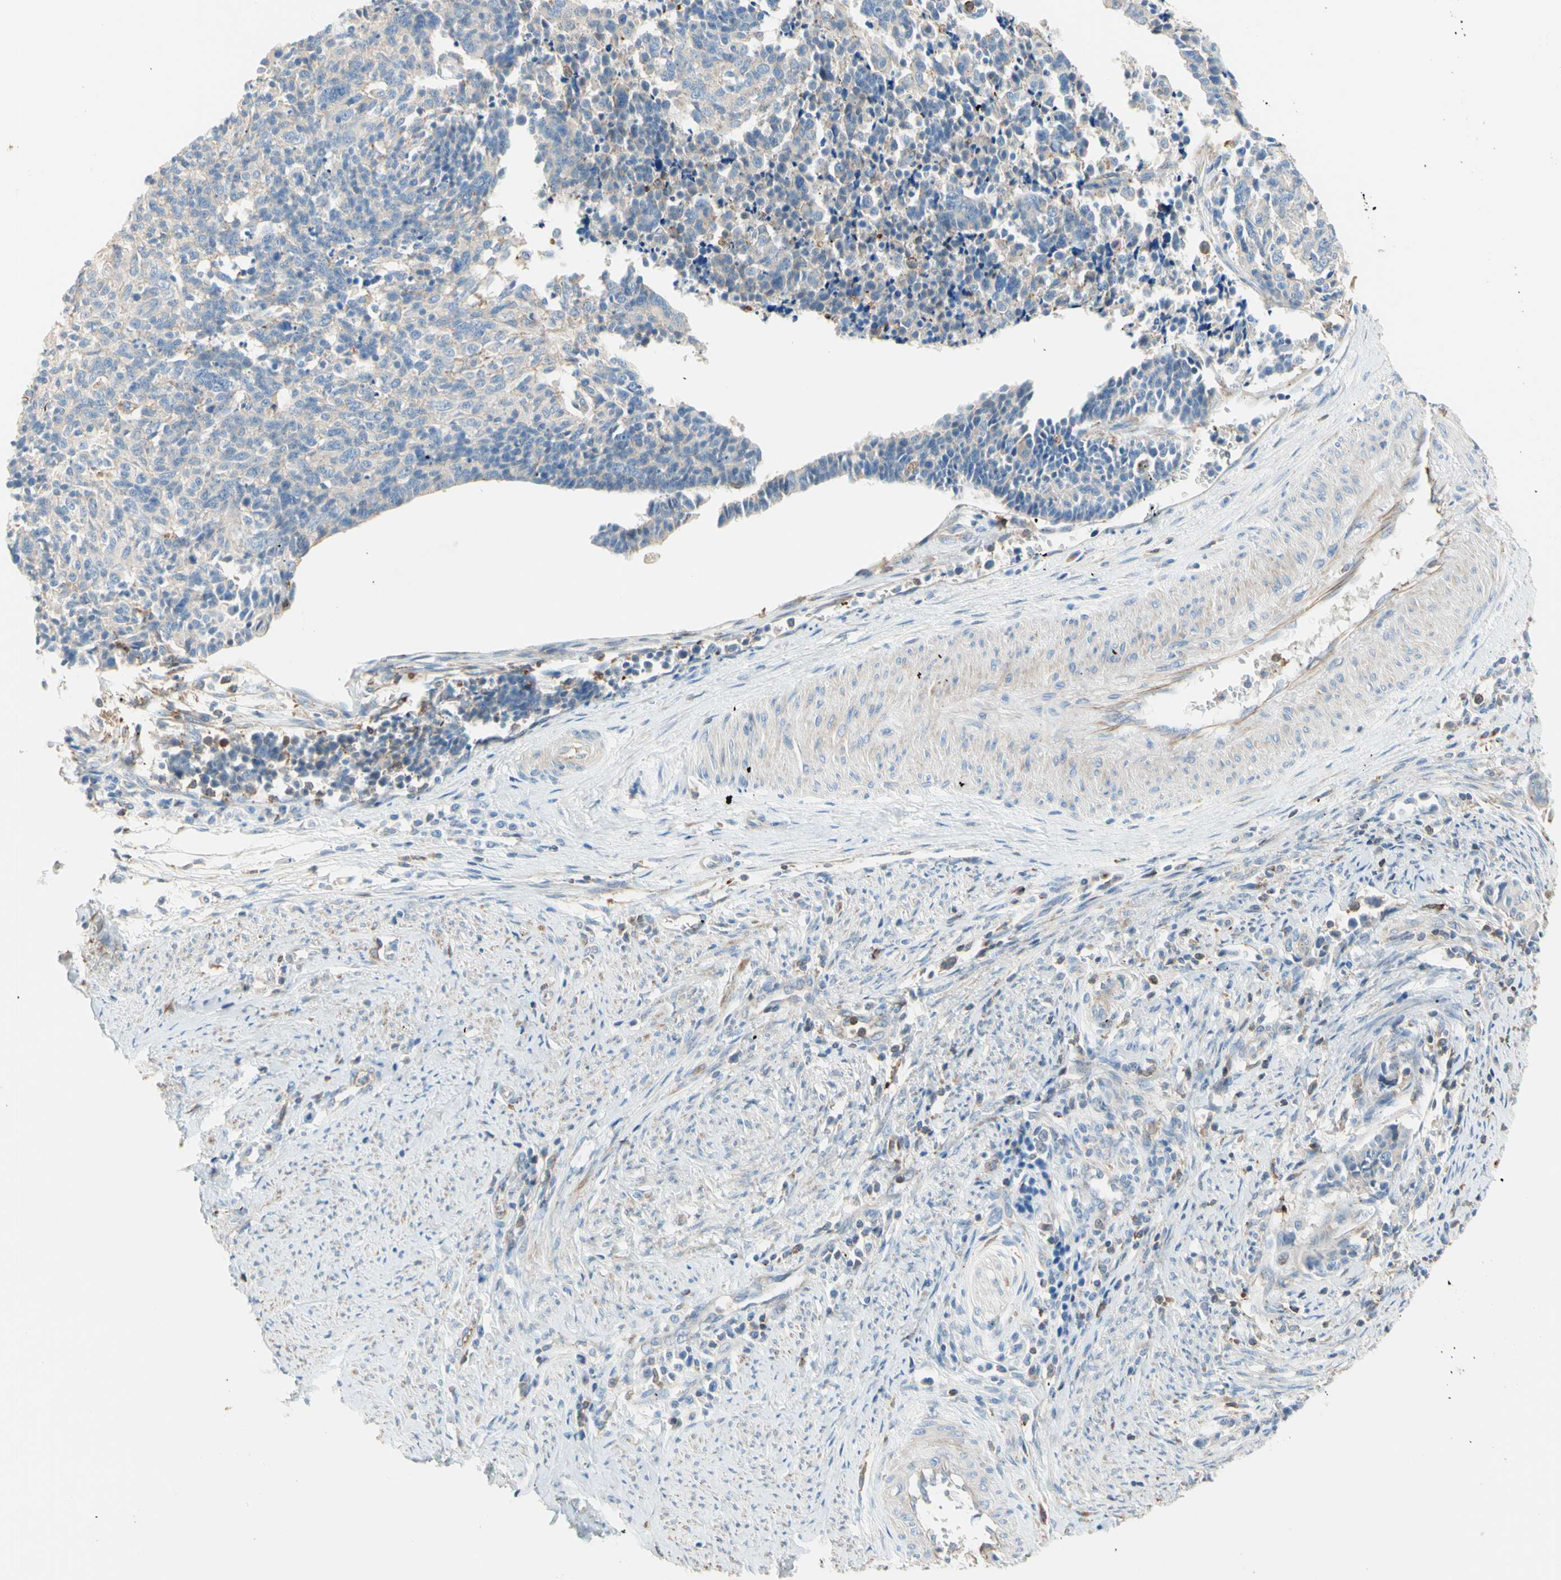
{"staining": {"intensity": "negative", "quantity": "none", "location": "none"}, "tissue": "cervical cancer", "cell_type": "Tumor cells", "image_type": "cancer", "snomed": [{"axis": "morphology", "description": "Normal tissue, NOS"}, {"axis": "morphology", "description": "Squamous cell carcinoma, NOS"}, {"axis": "topography", "description": "Cervix"}], "caption": "A photomicrograph of human squamous cell carcinoma (cervical) is negative for staining in tumor cells.", "gene": "SEMA4C", "patient": {"sex": "female", "age": 35}}